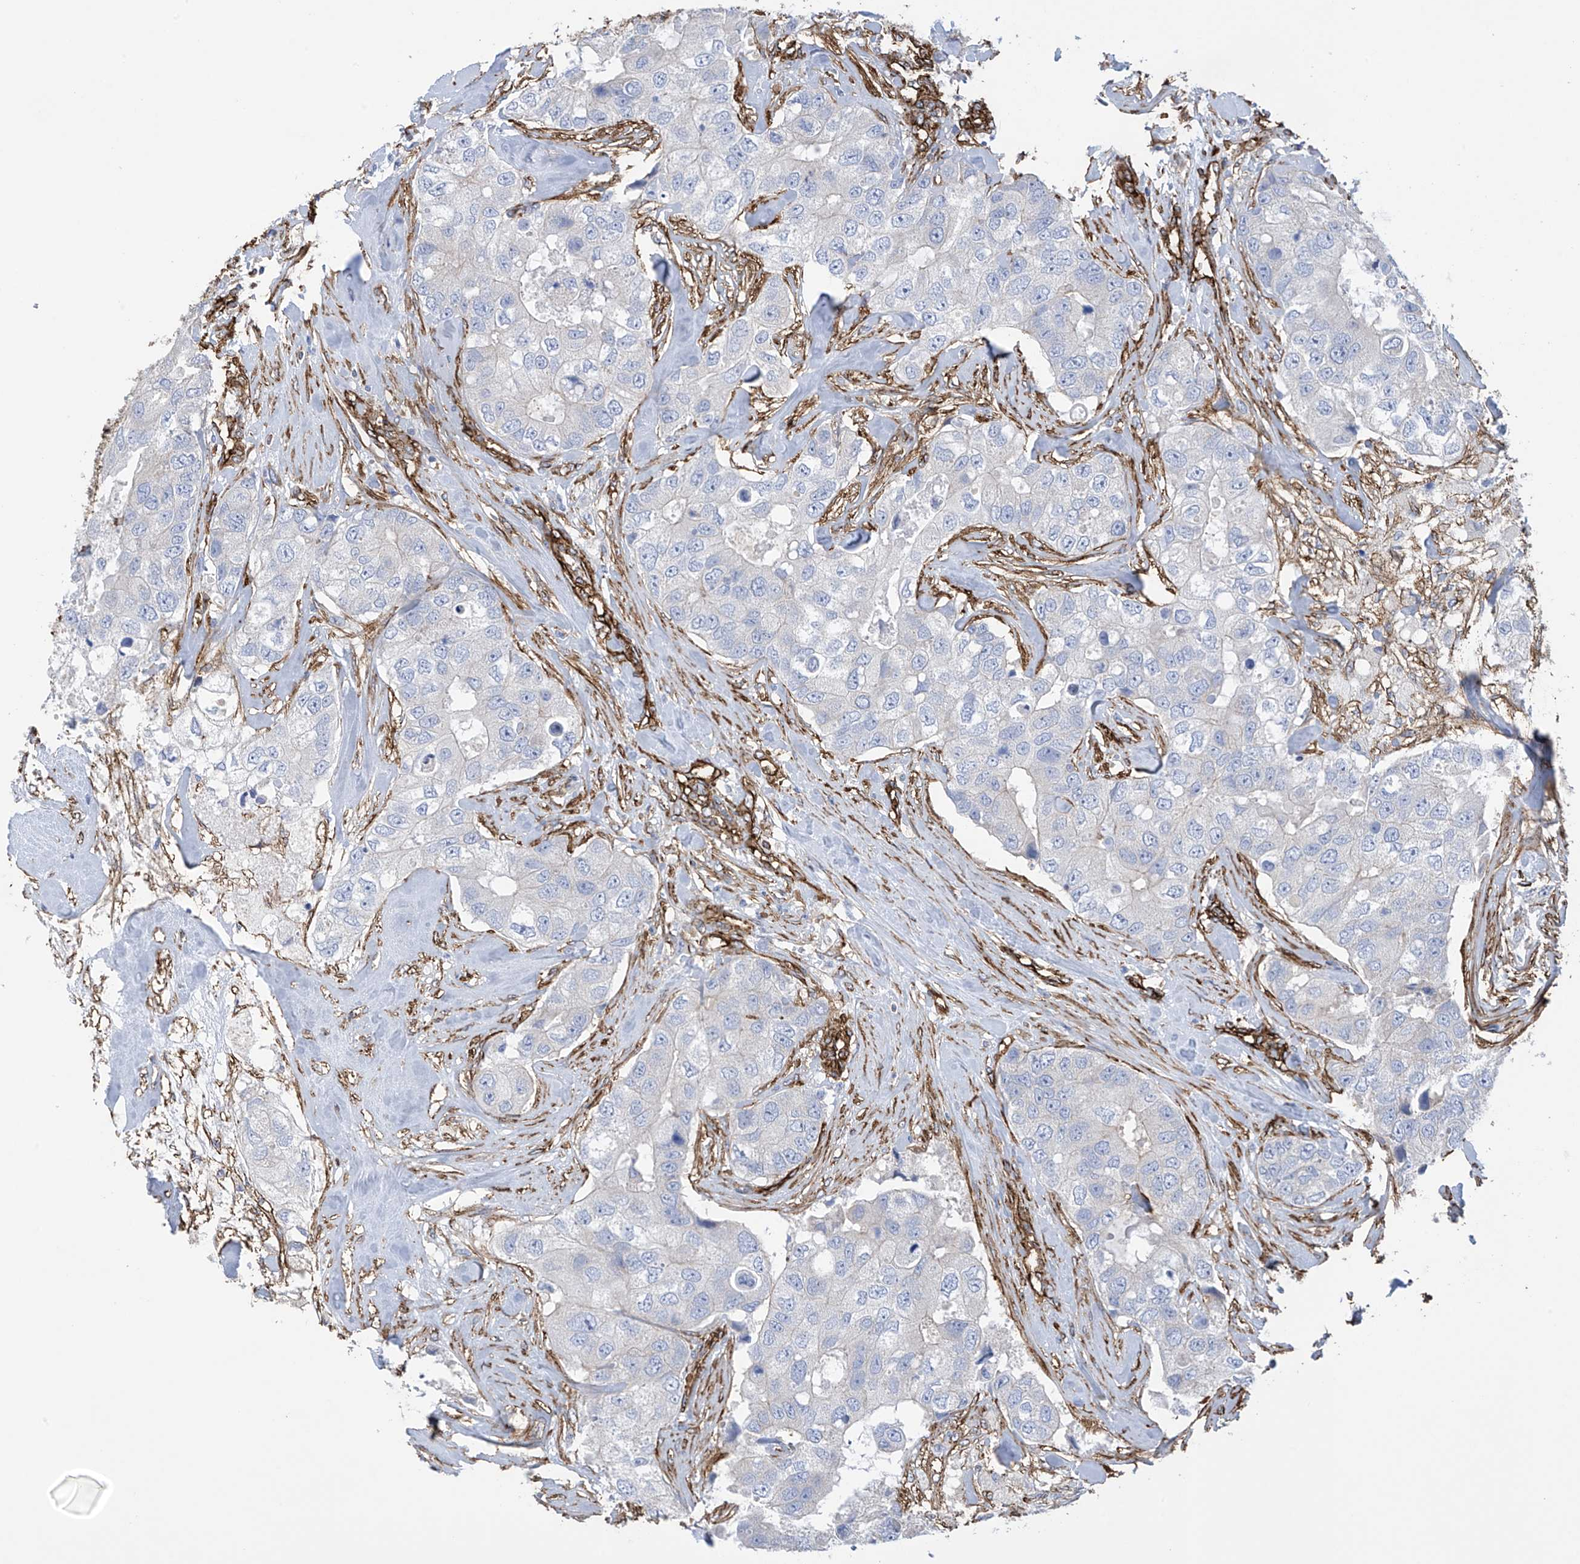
{"staining": {"intensity": "negative", "quantity": "none", "location": "none"}, "tissue": "breast cancer", "cell_type": "Tumor cells", "image_type": "cancer", "snomed": [{"axis": "morphology", "description": "Duct carcinoma"}, {"axis": "topography", "description": "Breast"}], "caption": "Breast invasive ductal carcinoma was stained to show a protein in brown. There is no significant positivity in tumor cells. (Stains: DAB (3,3'-diaminobenzidine) IHC with hematoxylin counter stain, Microscopy: brightfield microscopy at high magnification).", "gene": "UBTD1", "patient": {"sex": "female", "age": 62}}